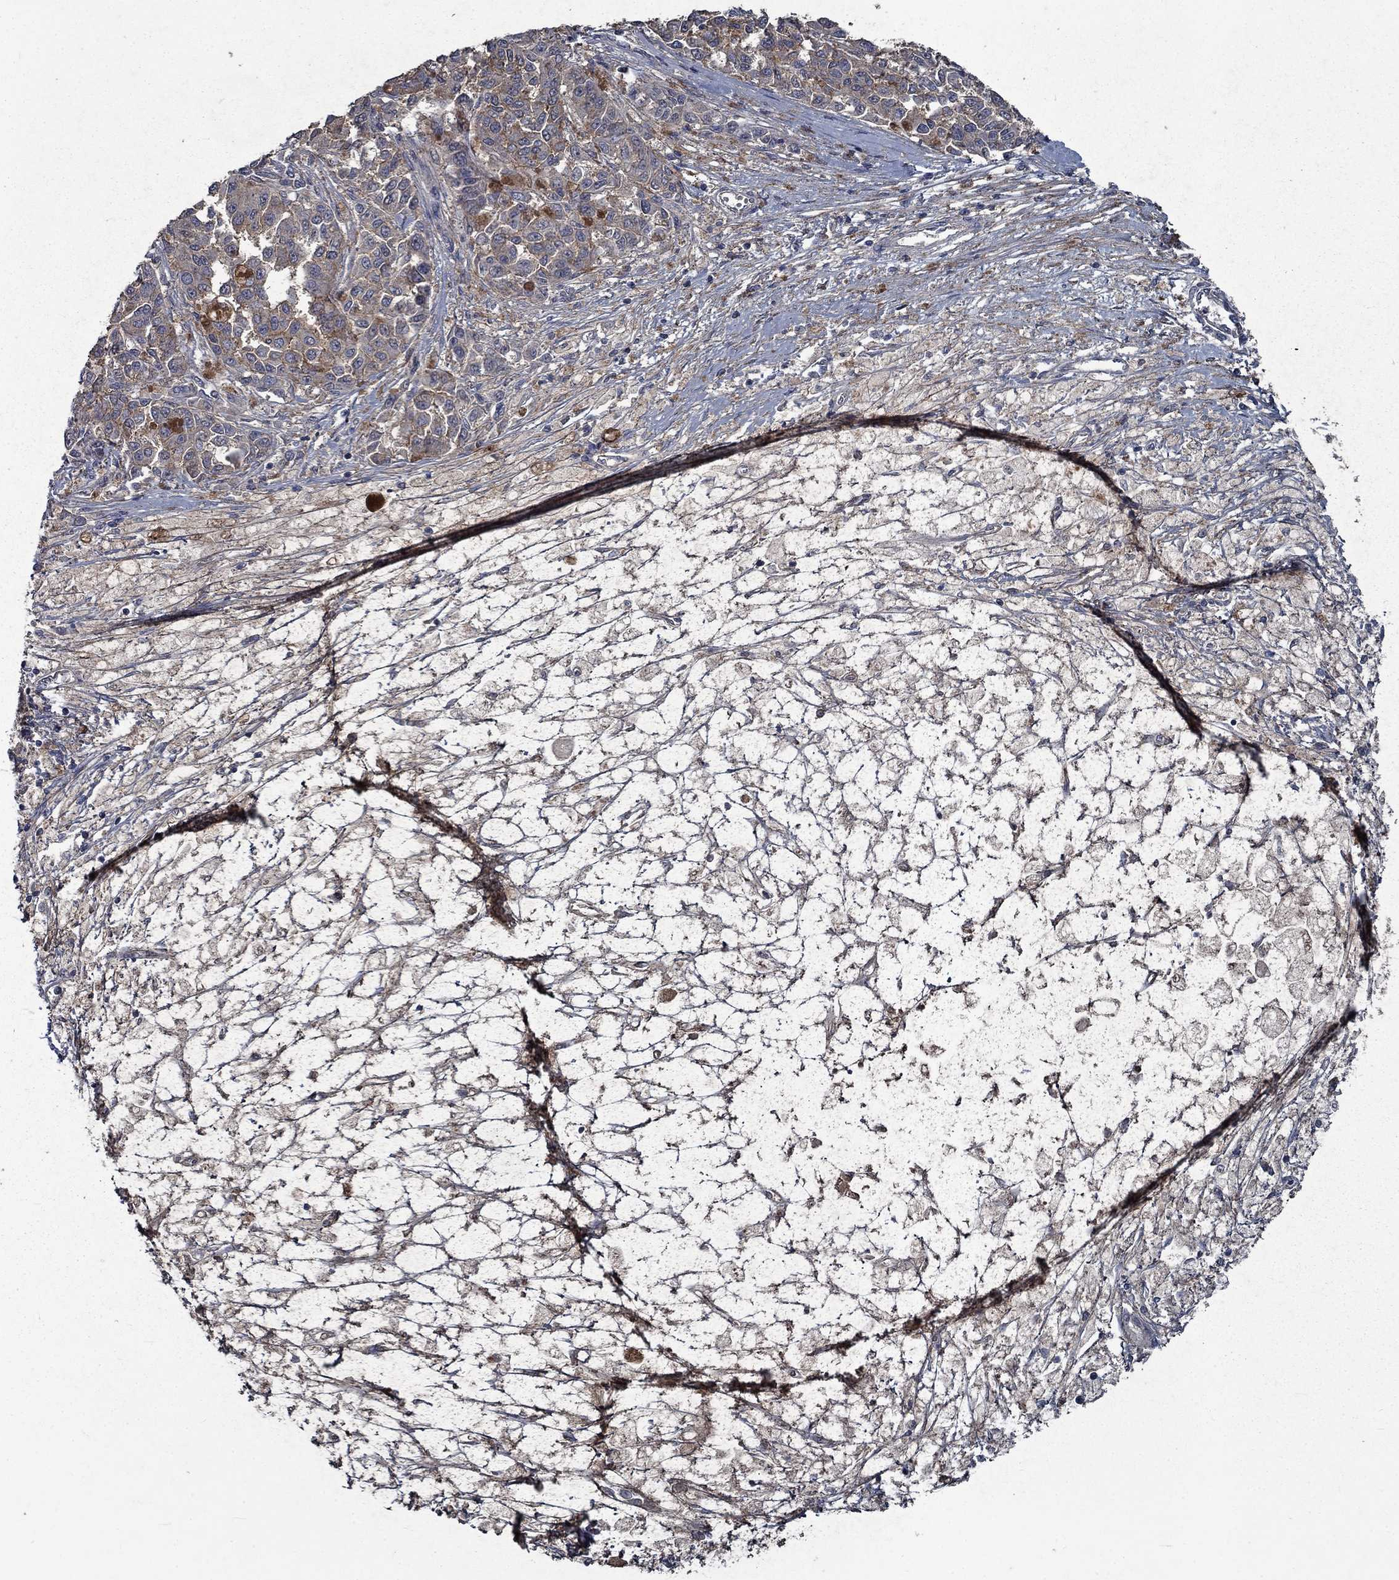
{"staining": {"intensity": "weak", "quantity": "<25%", "location": "cytoplasmic/membranous"}, "tissue": "melanoma", "cell_type": "Tumor cells", "image_type": "cancer", "snomed": [{"axis": "morphology", "description": "Malignant melanoma, NOS"}, {"axis": "topography", "description": "Skin"}], "caption": "A micrograph of melanoma stained for a protein exhibits no brown staining in tumor cells.", "gene": "SLC44A1", "patient": {"sex": "female", "age": 58}}